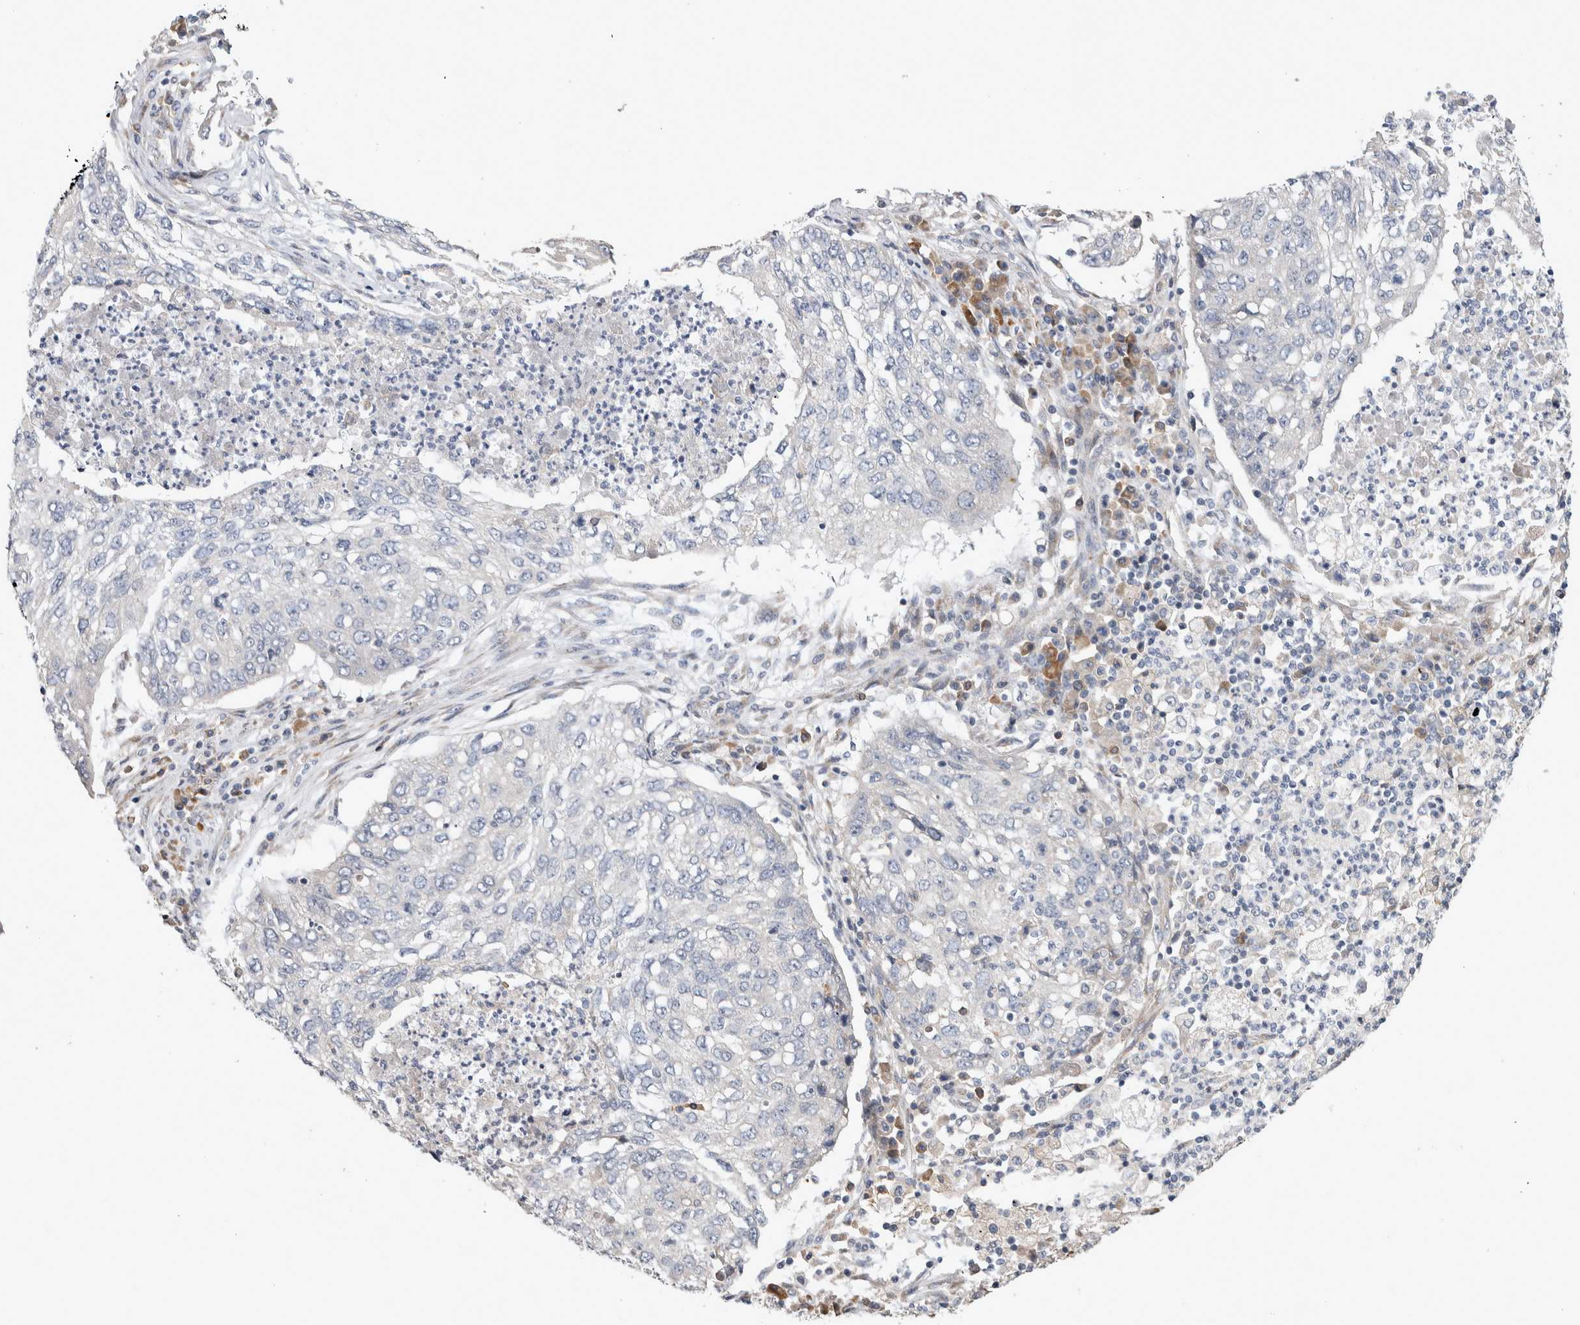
{"staining": {"intensity": "negative", "quantity": "none", "location": "none"}, "tissue": "lung cancer", "cell_type": "Tumor cells", "image_type": "cancer", "snomed": [{"axis": "morphology", "description": "Squamous cell carcinoma, NOS"}, {"axis": "topography", "description": "Lung"}], "caption": "Tumor cells are negative for protein expression in human squamous cell carcinoma (lung).", "gene": "IBTK", "patient": {"sex": "female", "age": 63}}